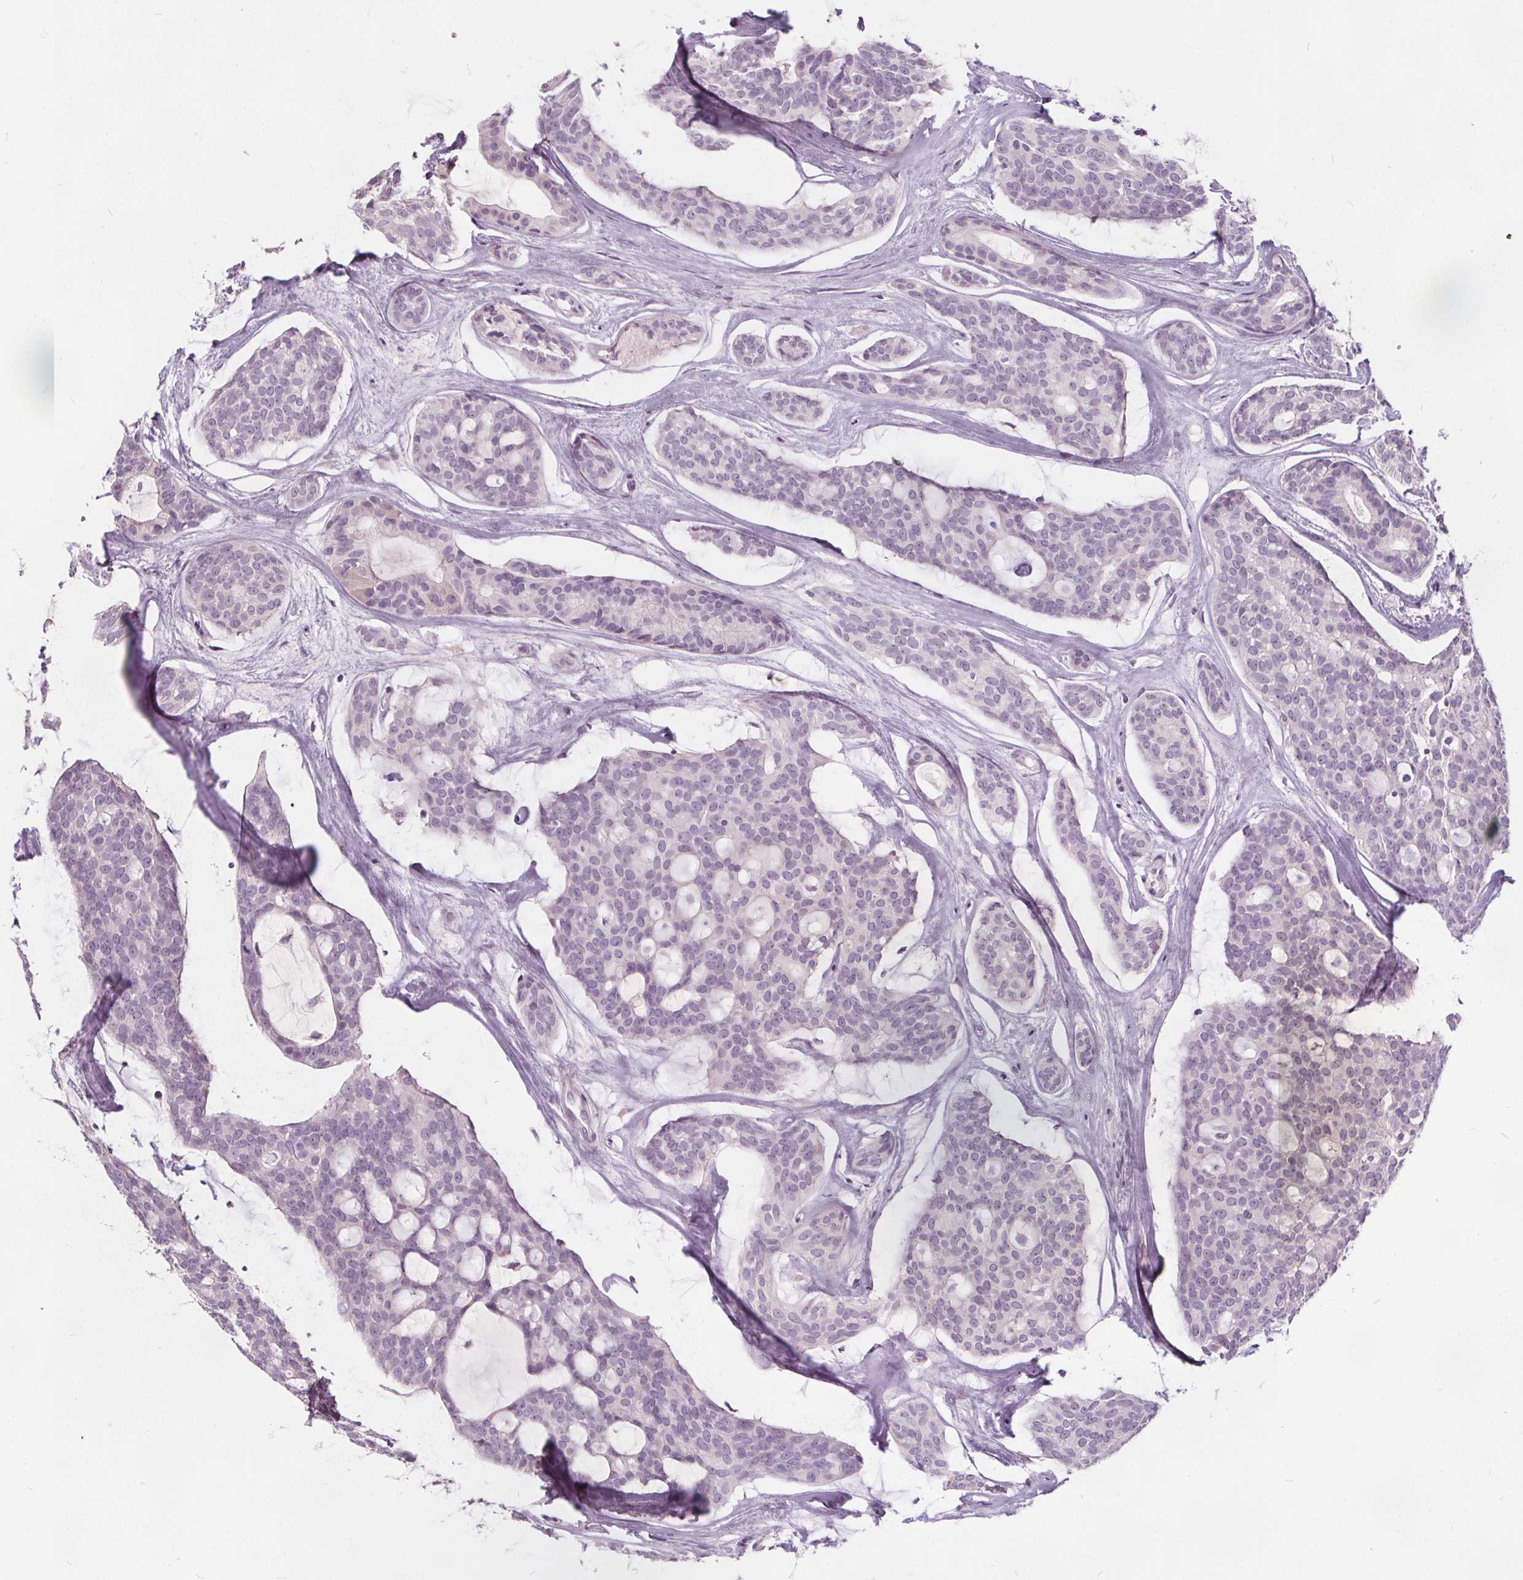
{"staining": {"intensity": "negative", "quantity": "none", "location": "none"}, "tissue": "head and neck cancer", "cell_type": "Tumor cells", "image_type": "cancer", "snomed": [{"axis": "morphology", "description": "Adenocarcinoma, NOS"}, {"axis": "topography", "description": "Head-Neck"}], "caption": "Immunohistochemical staining of head and neck adenocarcinoma shows no significant staining in tumor cells.", "gene": "HAAO", "patient": {"sex": "male", "age": 66}}